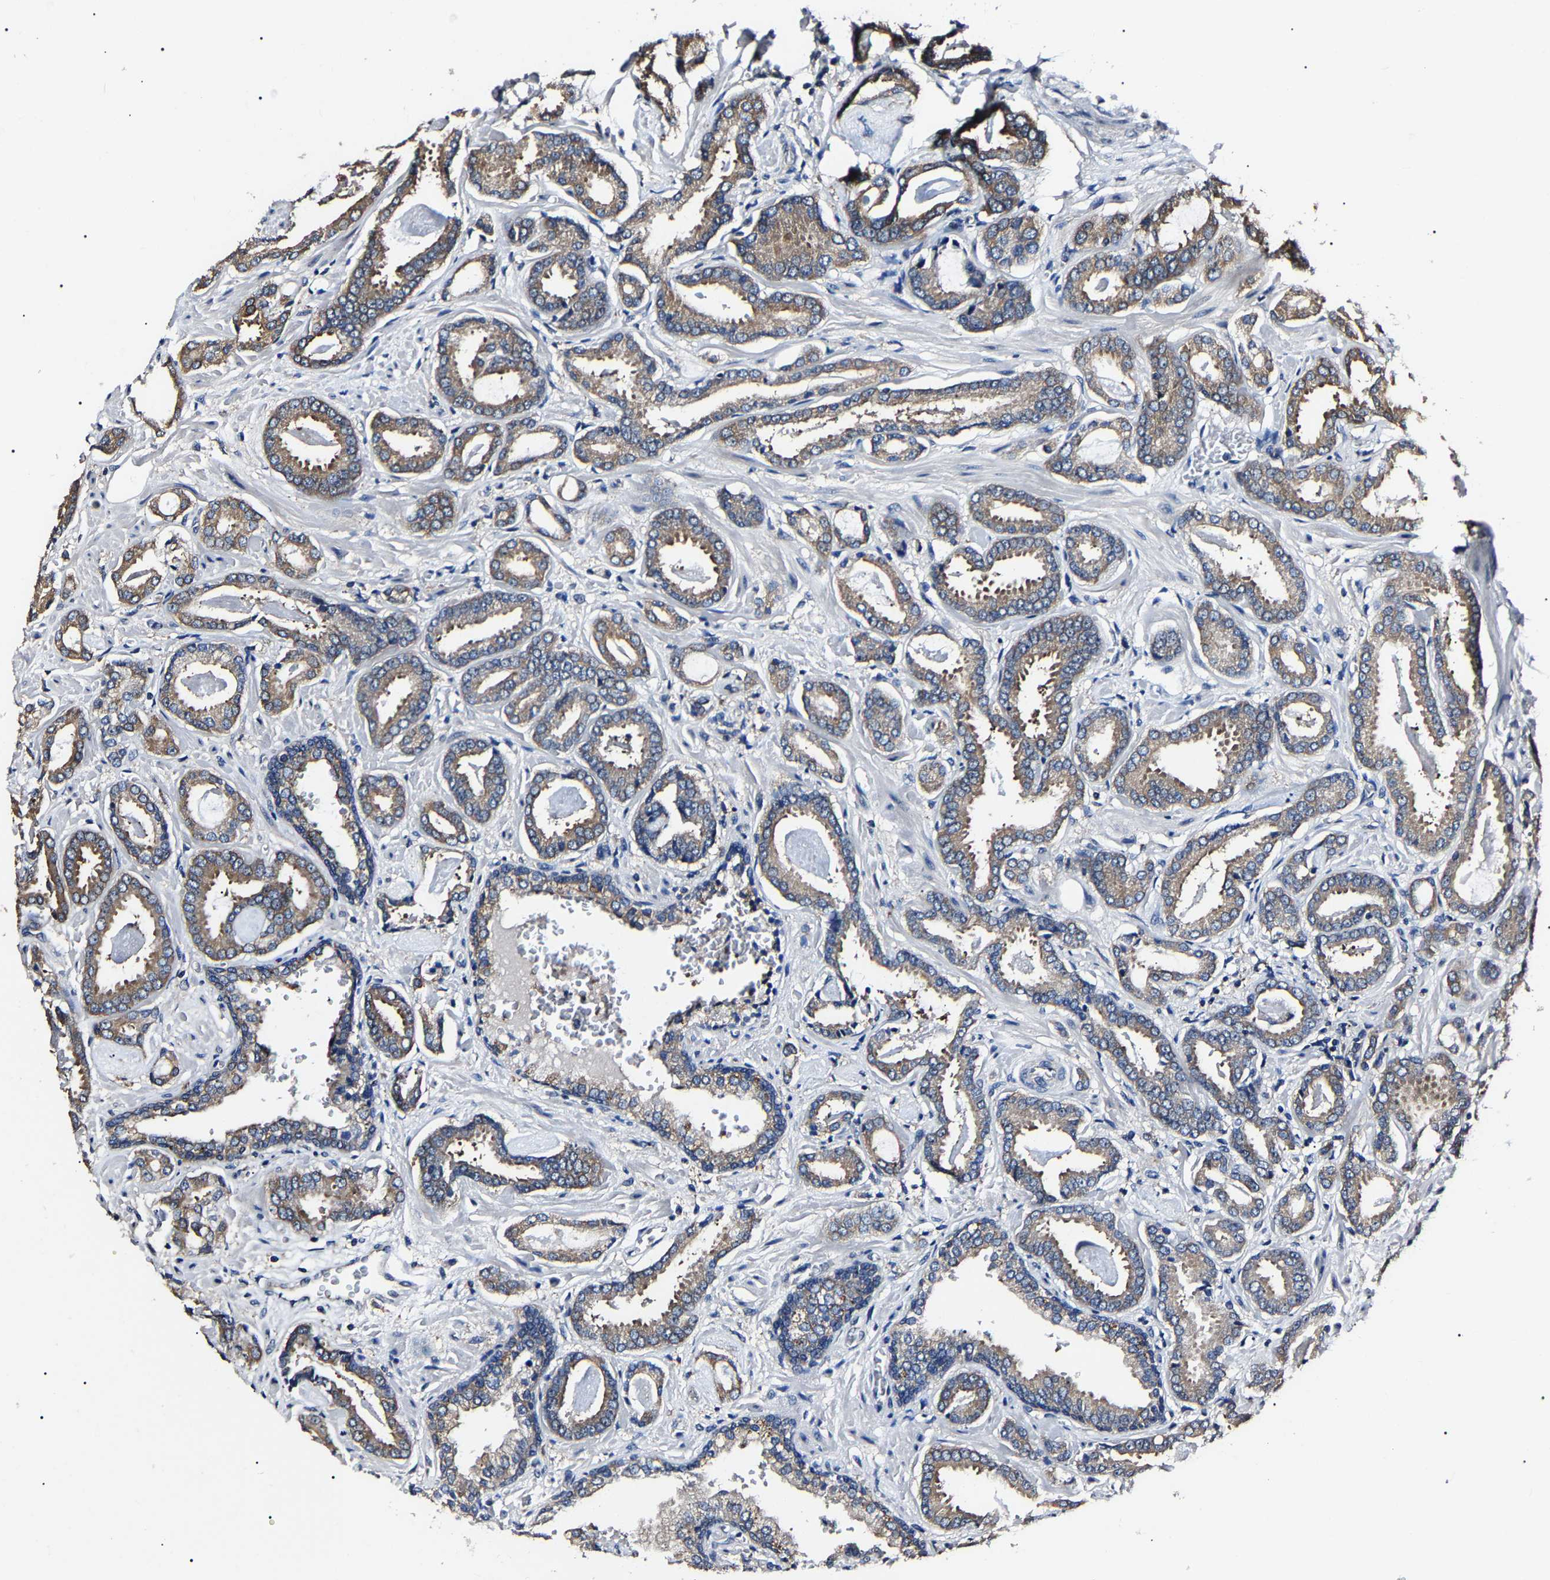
{"staining": {"intensity": "moderate", "quantity": ">75%", "location": "cytoplasmic/membranous"}, "tissue": "prostate cancer", "cell_type": "Tumor cells", "image_type": "cancer", "snomed": [{"axis": "morphology", "description": "Adenocarcinoma, Low grade"}, {"axis": "topography", "description": "Prostate"}], "caption": "Prostate cancer (low-grade adenocarcinoma) stained for a protein (brown) displays moderate cytoplasmic/membranous positive positivity in approximately >75% of tumor cells.", "gene": "CCT8", "patient": {"sex": "male", "age": 53}}